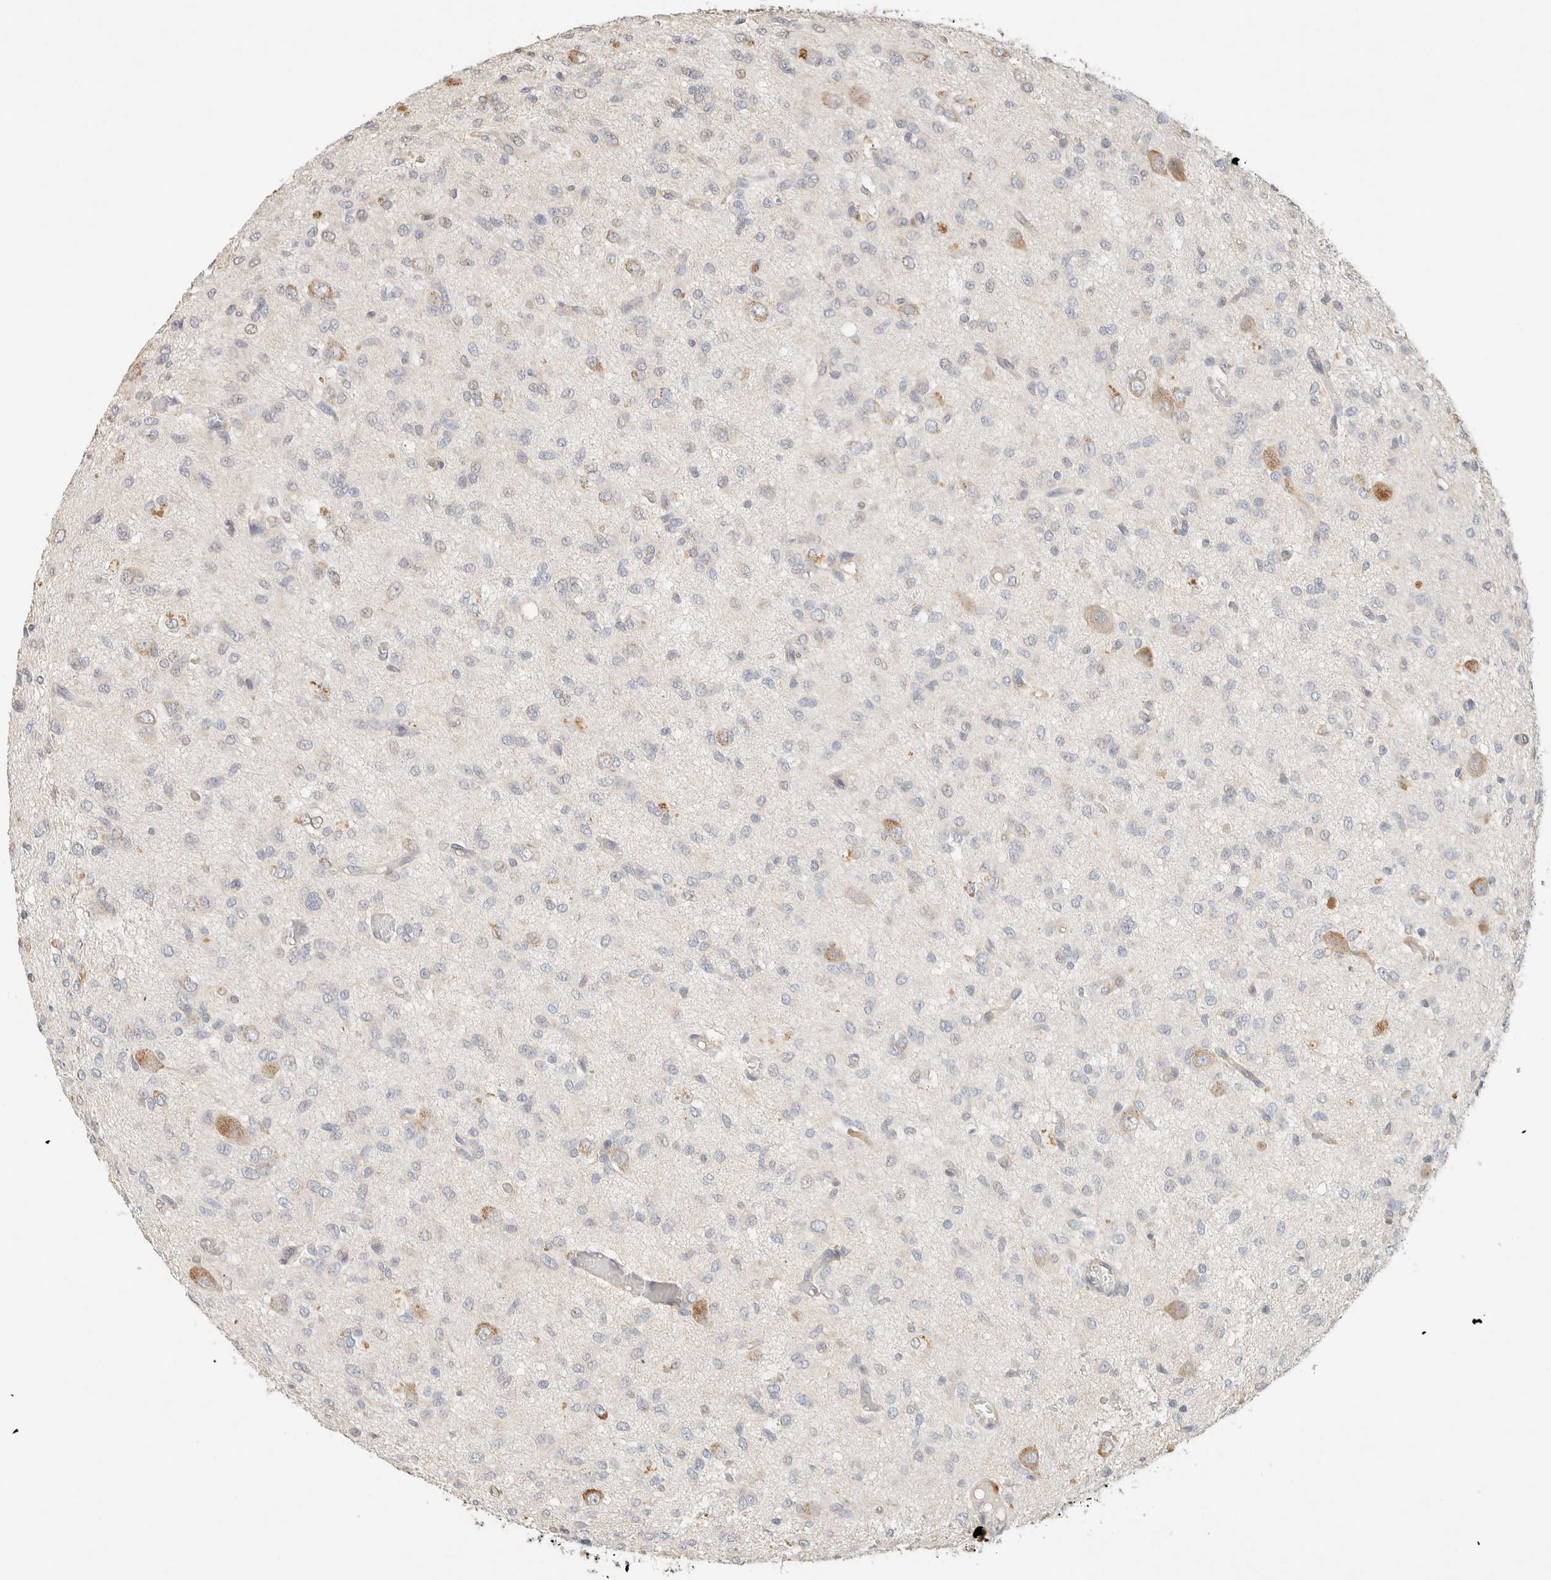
{"staining": {"intensity": "negative", "quantity": "none", "location": "none"}, "tissue": "glioma", "cell_type": "Tumor cells", "image_type": "cancer", "snomed": [{"axis": "morphology", "description": "Glioma, malignant, High grade"}, {"axis": "topography", "description": "Brain"}], "caption": "The immunohistochemistry (IHC) photomicrograph has no significant staining in tumor cells of malignant glioma (high-grade) tissue. The staining is performed using DAB brown chromogen with nuclei counter-stained in using hematoxylin.", "gene": "TTC3", "patient": {"sex": "female", "age": 59}}